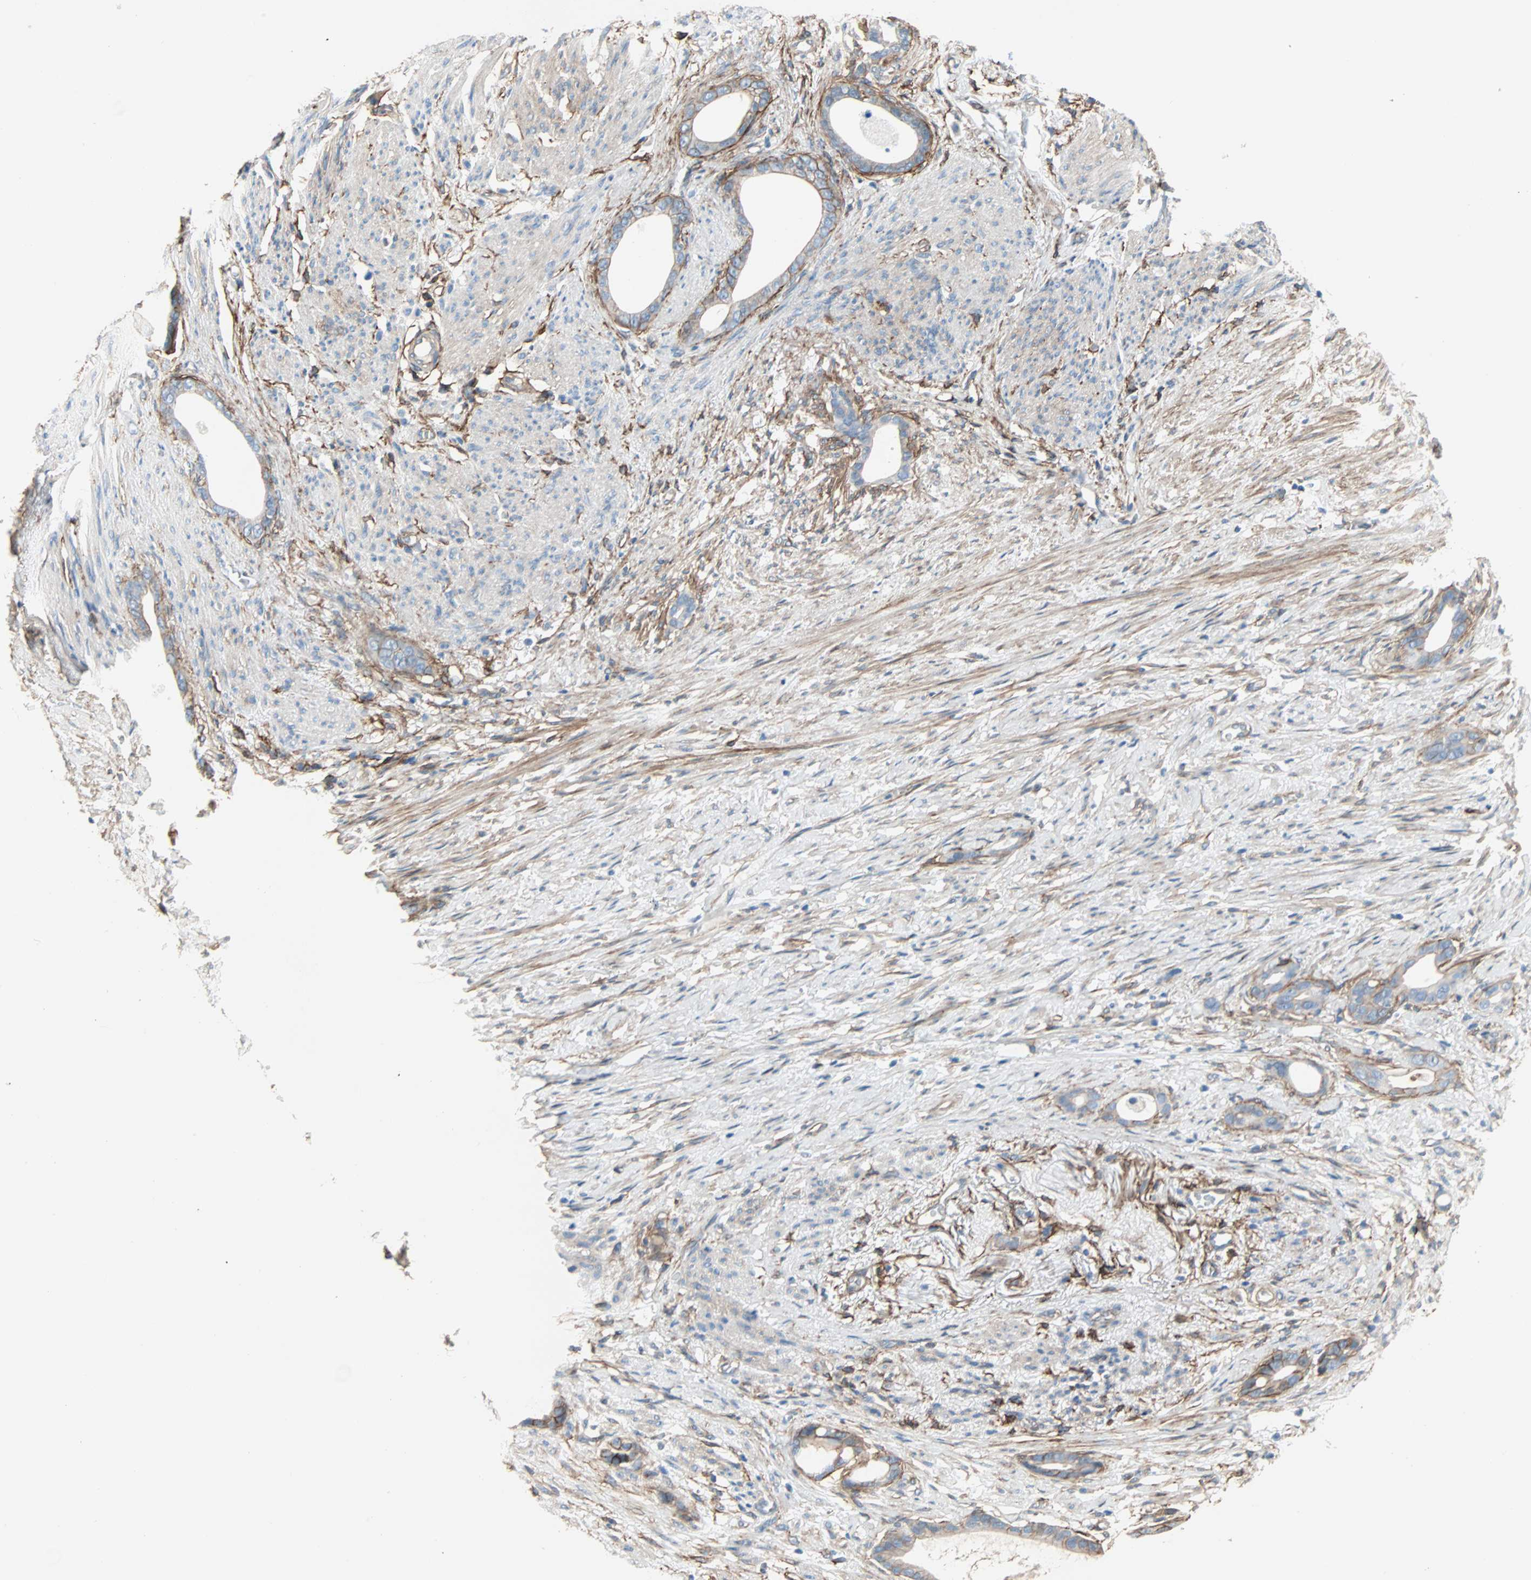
{"staining": {"intensity": "weak", "quantity": ">75%", "location": "cytoplasmic/membranous"}, "tissue": "stomach cancer", "cell_type": "Tumor cells", "image_type": "cancer", "snomed": [{"axis": "morphology", "description": "Adenocarcinoma, NOS"}, {"axis": "topography", "description": "Stomach"}], "caption": "Weak cytoplasmic/membranous protein expression is present in about >75% of tumor cells in stomach cancer (adenocarcinoma). (DAB = brown stain, brightfield microscopy at high magnification).", "gene": "EPB41L2", "patient": {"sex": "female", "age": 75}}